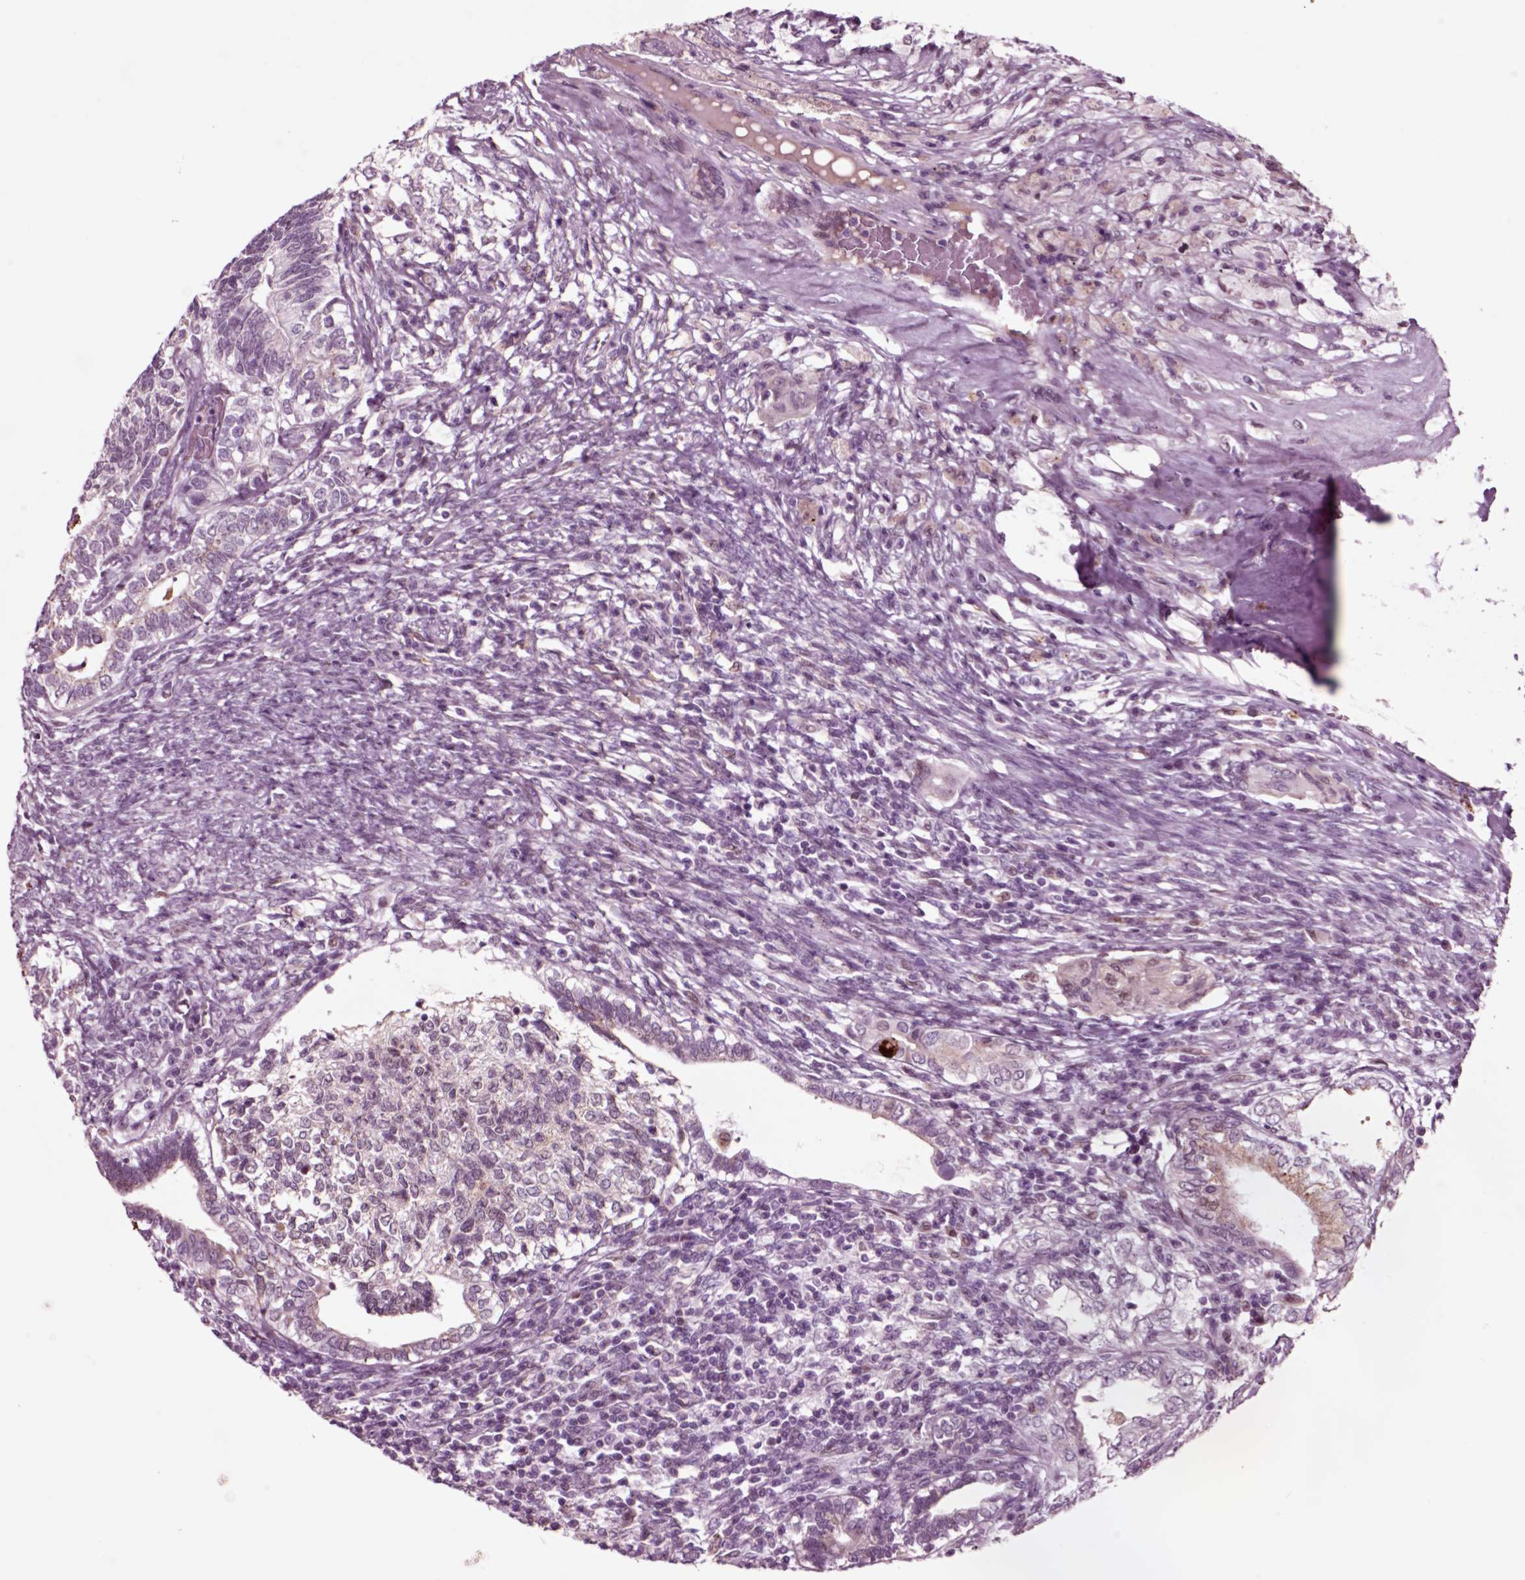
{"staining": {"intensity": "negative", "quantity": "none", "location": "none"}, "tissue": "testis cancer", "cell_type": "Tumor cells", "image_type": "cancer", "snomed": [{"axis": "morphology", "description": "Seminoma, NOS"}, {"axis": "morphology", "description": "Carcinoma, Embryonal, NOS"}, {"axis": "topography", "description": "Testis"}], "caption": "An image of human testis cancer is negative for staining in tumor cells.", "gene": "CHGB", "patient": {"sex": "male", "age": 41}}